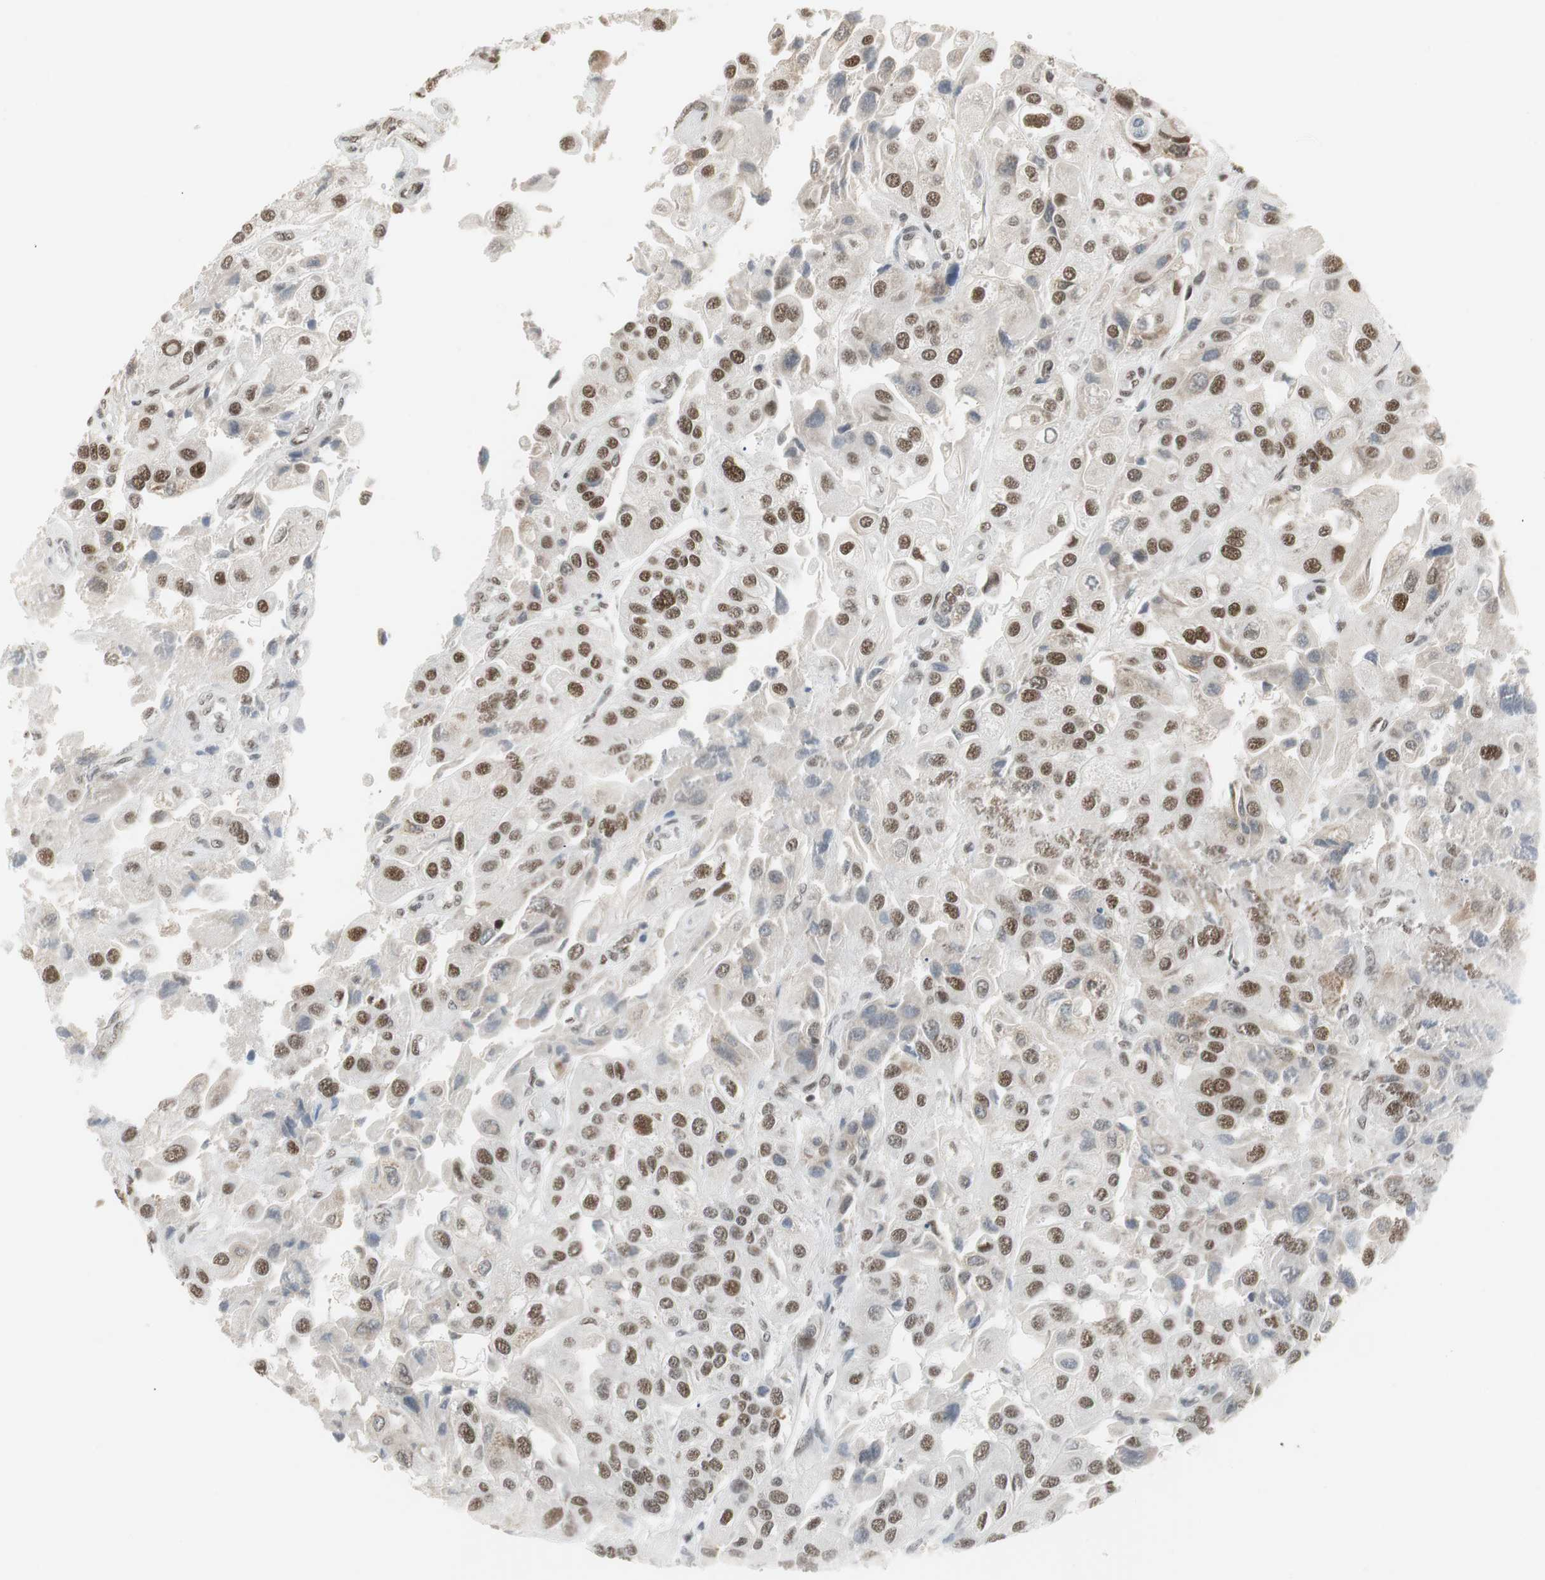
{"staining": {"intensity": "strong", "quantity": ">75%", "location": "nuclear"}, "tissue": "urothelial cancer", "cell_type": "Tumor cells", "image_type": "cancer", "snomed": [{"axis": "morphology", "description": "Urothelial carcinoma, High grade"}, {"axis": "topography", "description": "Urinary bladder"}], "caption": "Tumor cells exhibit strong nuclear positivity in about >75% of cells in high-grade urothelial carcinoma.", "gene": "RTF1", "patient": {"sex": "female", "age": 64}}